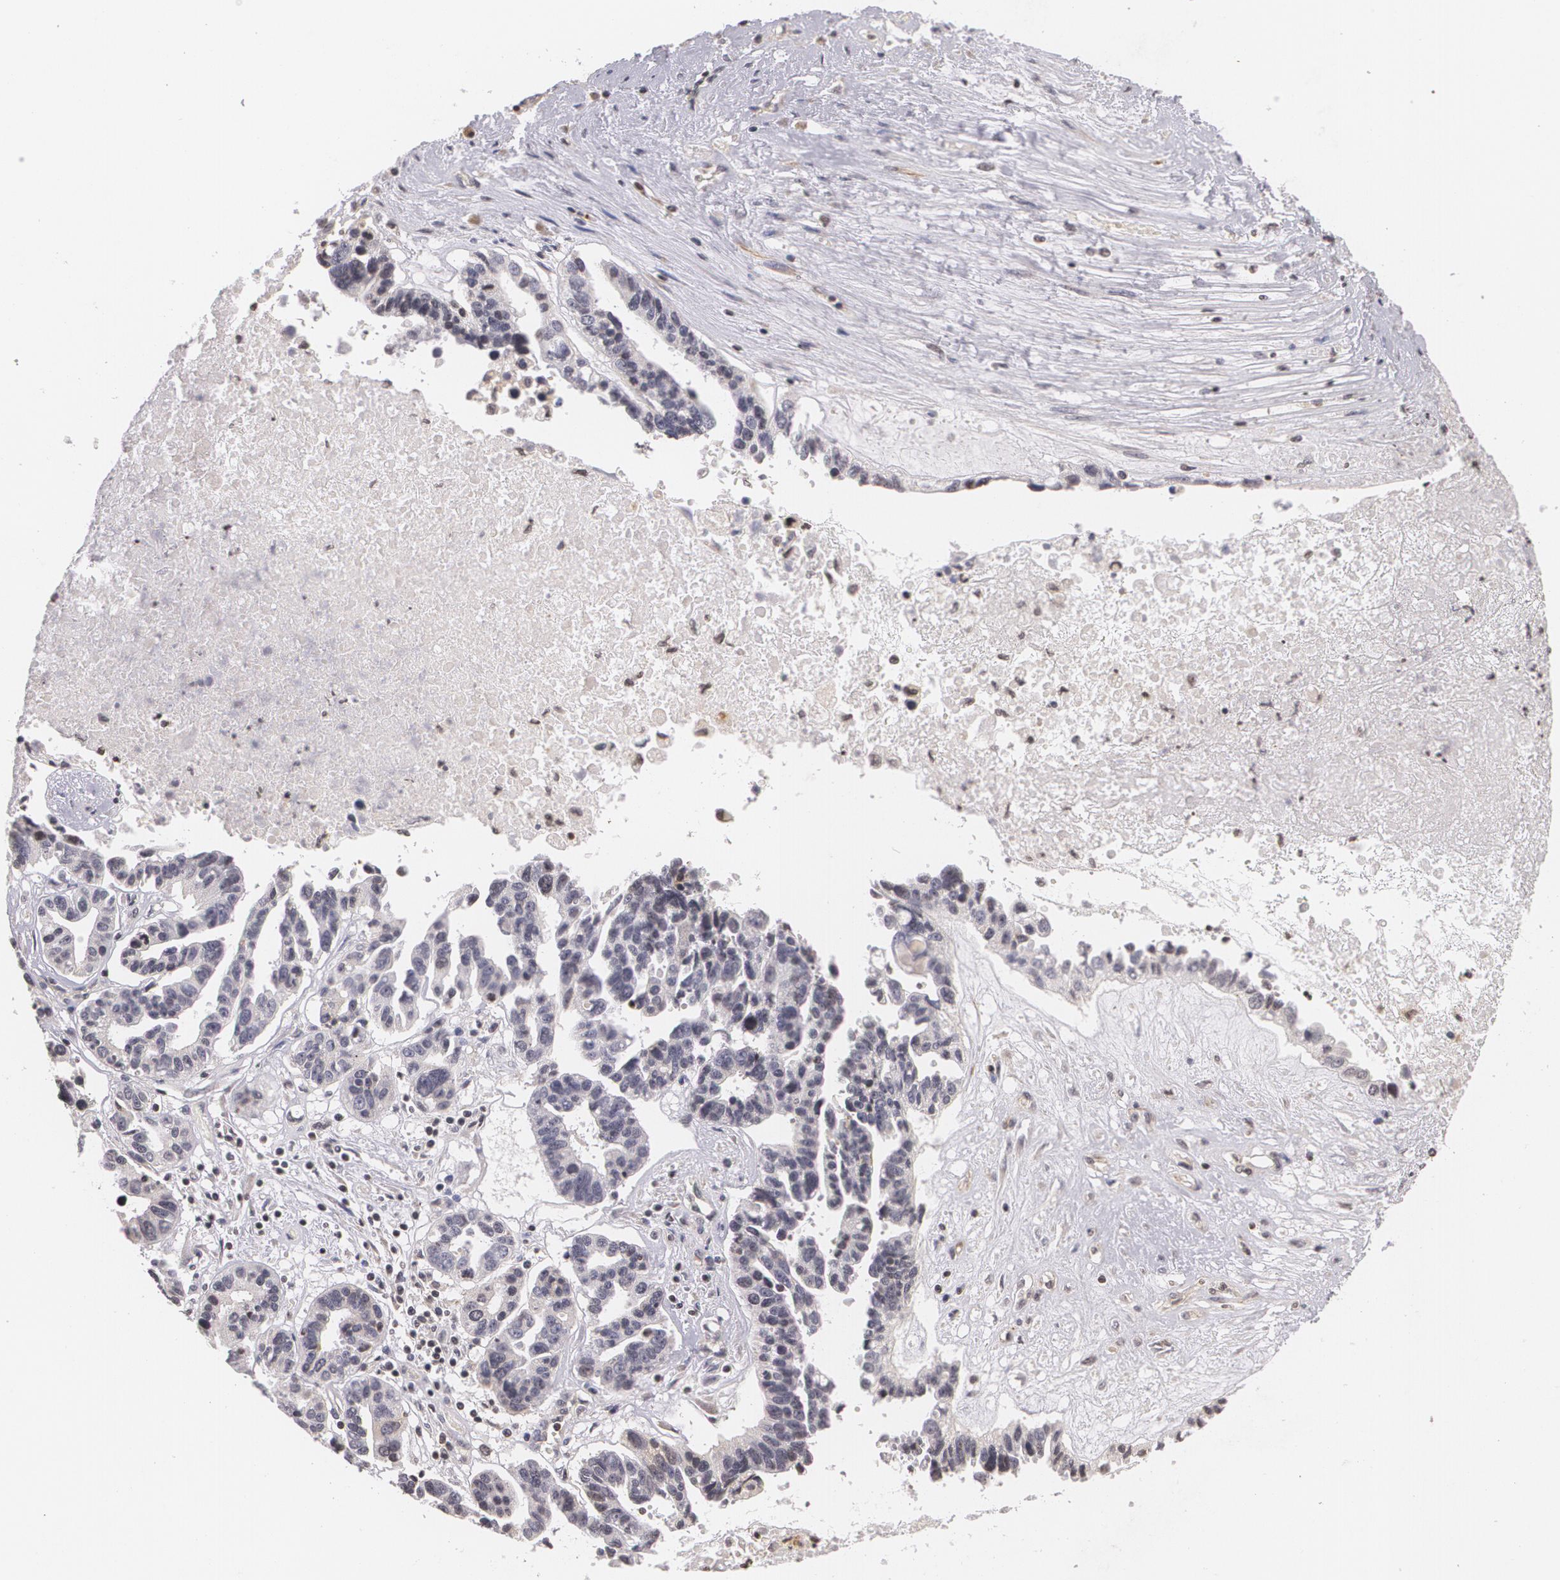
{"staining": {"intensity": "negative", "quantity": "none", "location": "none"}, "tissue": "ovarian cancer", "cell_type": "Tumor cells", "image_type": "cancer", "snomed": [{"axis": "morphology", "description": "Carcinoma, endometroid"}, {"axis": "morphology", "description": "Cystadenocarcinoma, serous, NOS"}, {"axis": "topography", "description": "Ovary"}], "caption": "The image reveals no significant staining in tumor cells of endometroid carcinoma (ovarian).", "gene": "VAV3", "patient": {"sex": "female", "age": 45}}